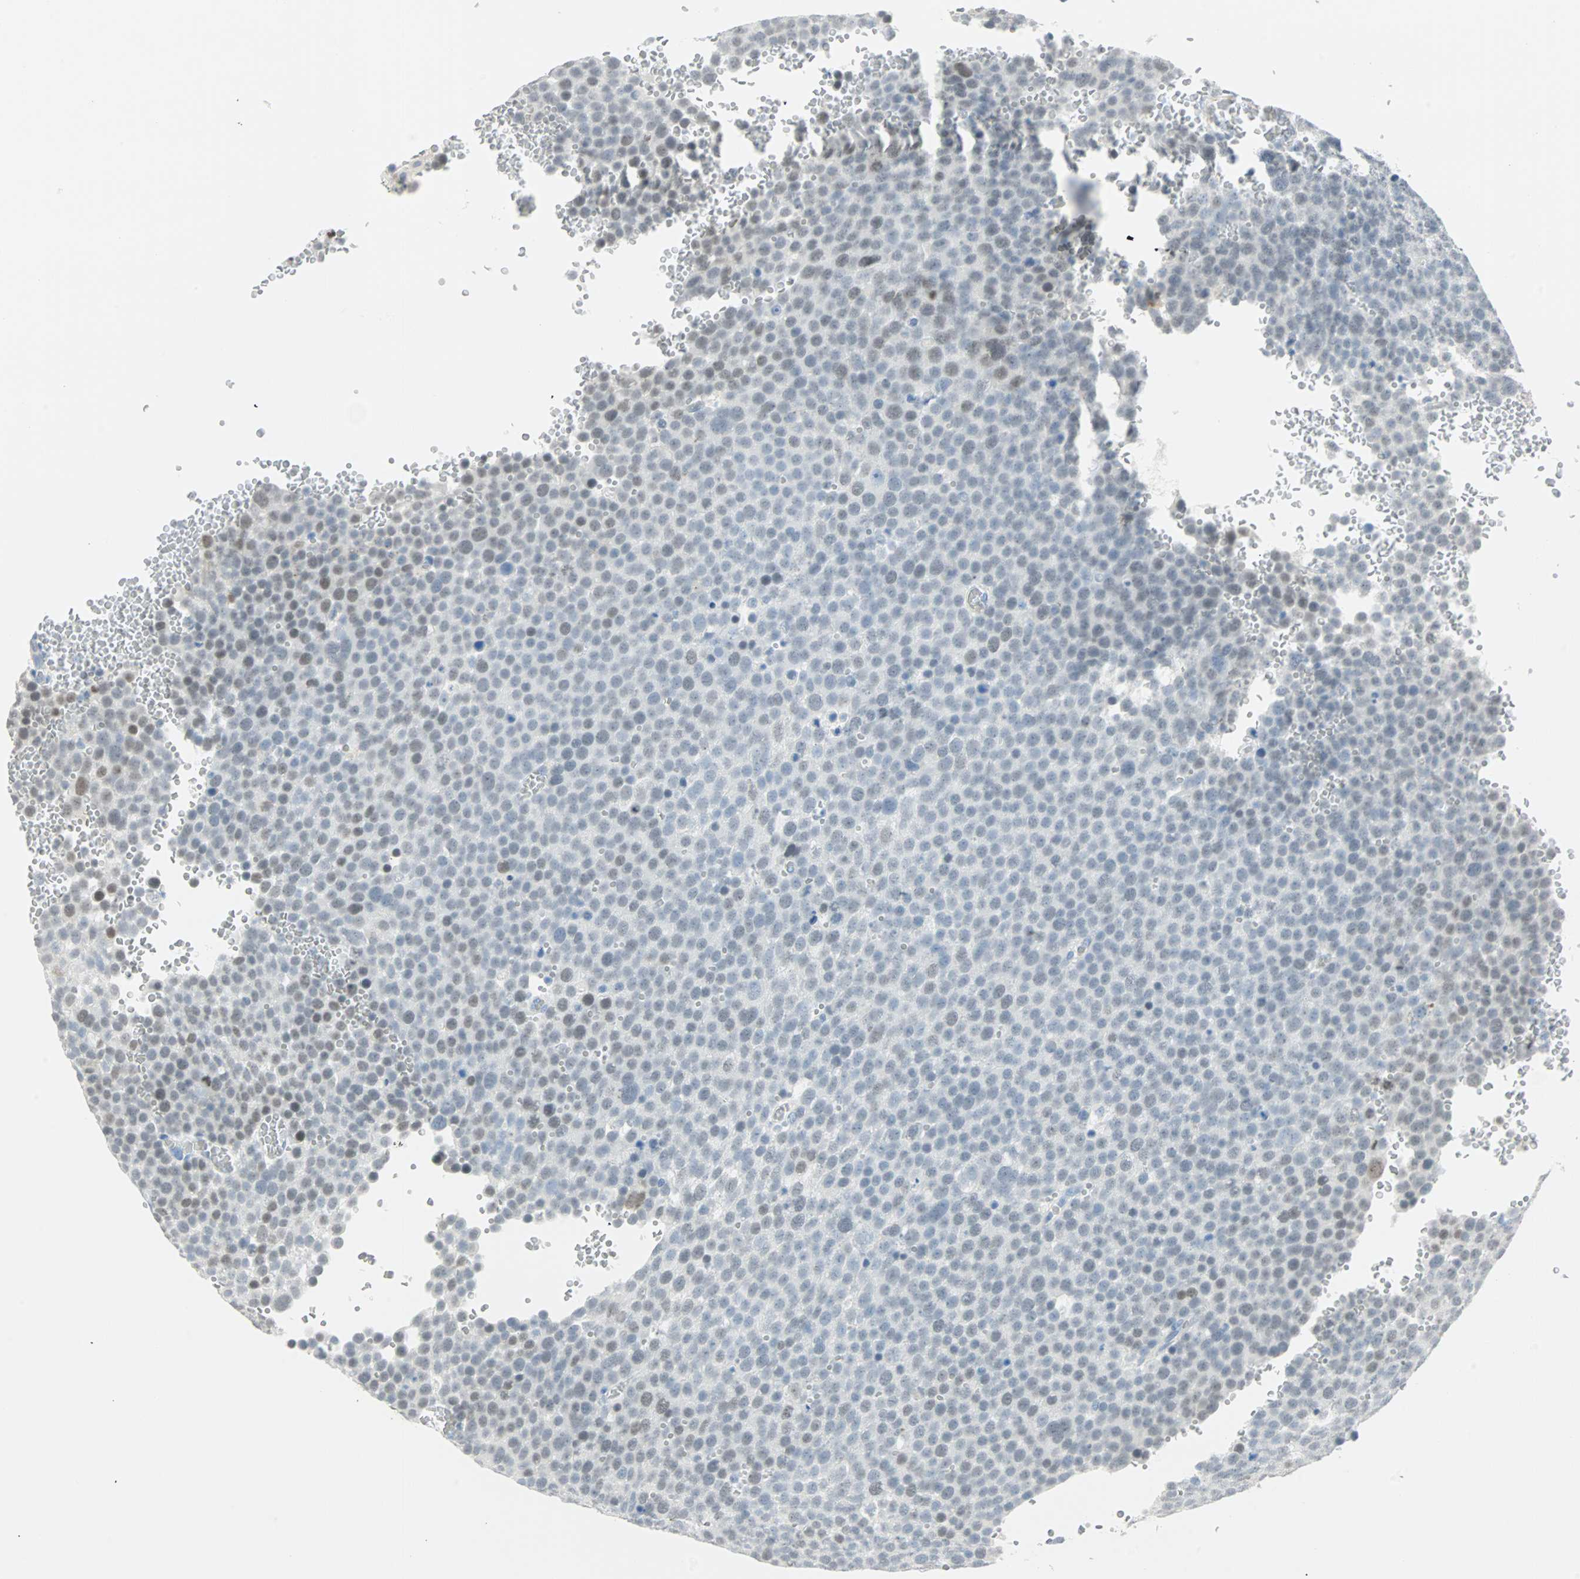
{"staining": {"intensity": "weak", "quantity": "25%-75%", "location": "nuclear"}, "tissue": "testis cancer", "cell_type": "Tumor cells", "image_type": "cancer", "snomed": [{"axis": "morphology", "description": "Seminoma, NOS"}, {"axis": "topography", "description": "Testis"}], "caption": "Immunohistochemical staining of human testis seminoma displays low levels of weak nuclear expression in about 25%-75% of tumor cells. The protein of interest is shown in brown color, while the nuclei are stained blue.", "gene": "MLLT10", "patient": {"sex": "male", "age": 71}}